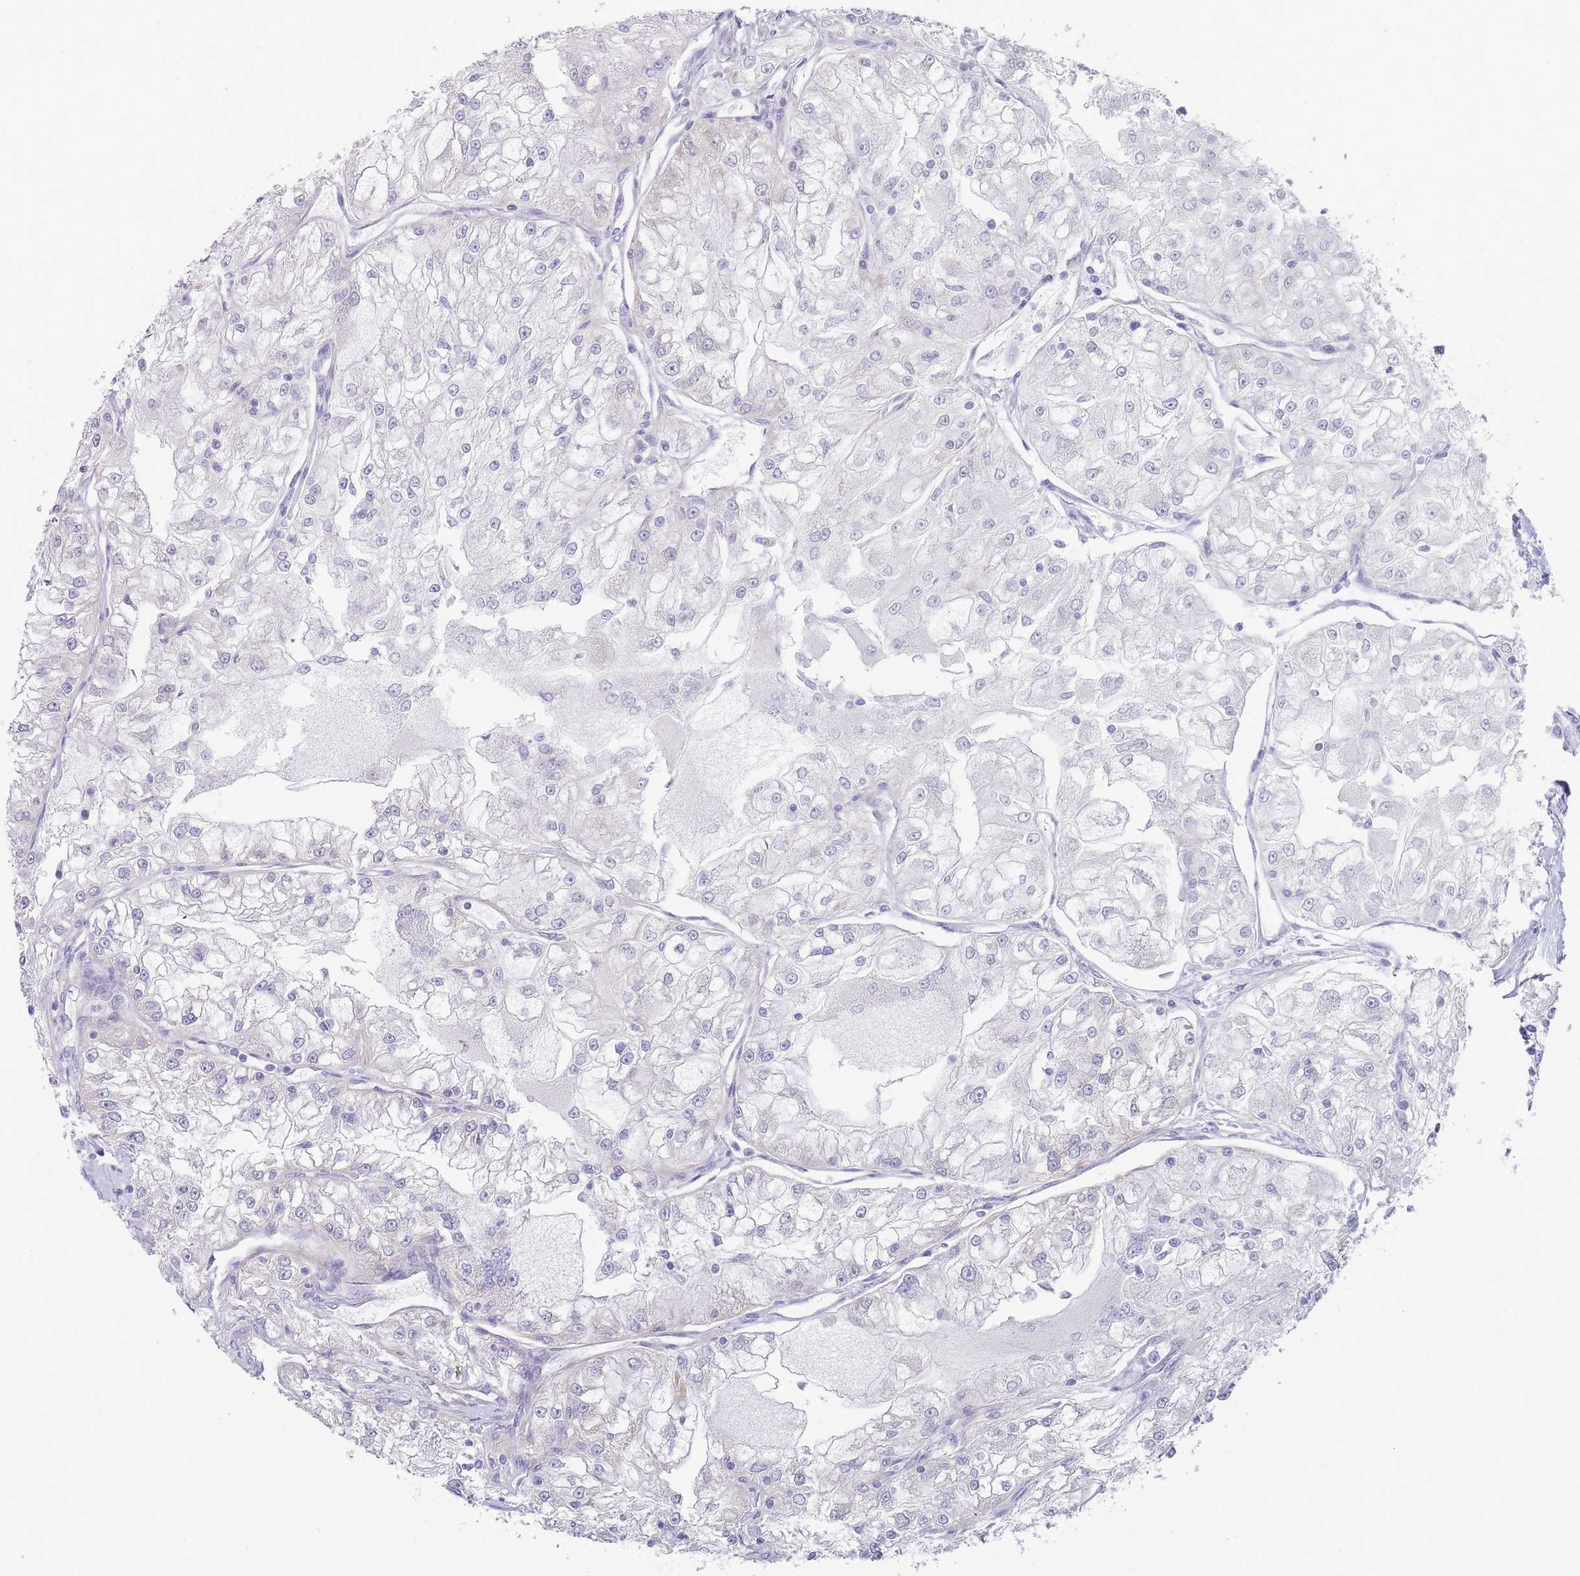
{"staining": {"intensity": "negative", "quantity": "none", "location": "none"}, "tissue": "renal cancer", "cell_type": "Tumor cells", "image_type": "cancer", "snomed": [{"axis": "morphology", "description": "Adenocarcinoma, NOS"}, {"axis": "topography", "description": "Kidney"}], "caption": "Protein analysis of renal adenocarcinoma displays no significant positivity in tumor cells. (DAB immunohistochemistry (IHC), high magnification).", "gene": "MRPS14", "patient": {"sex": "female", "age": 72}}